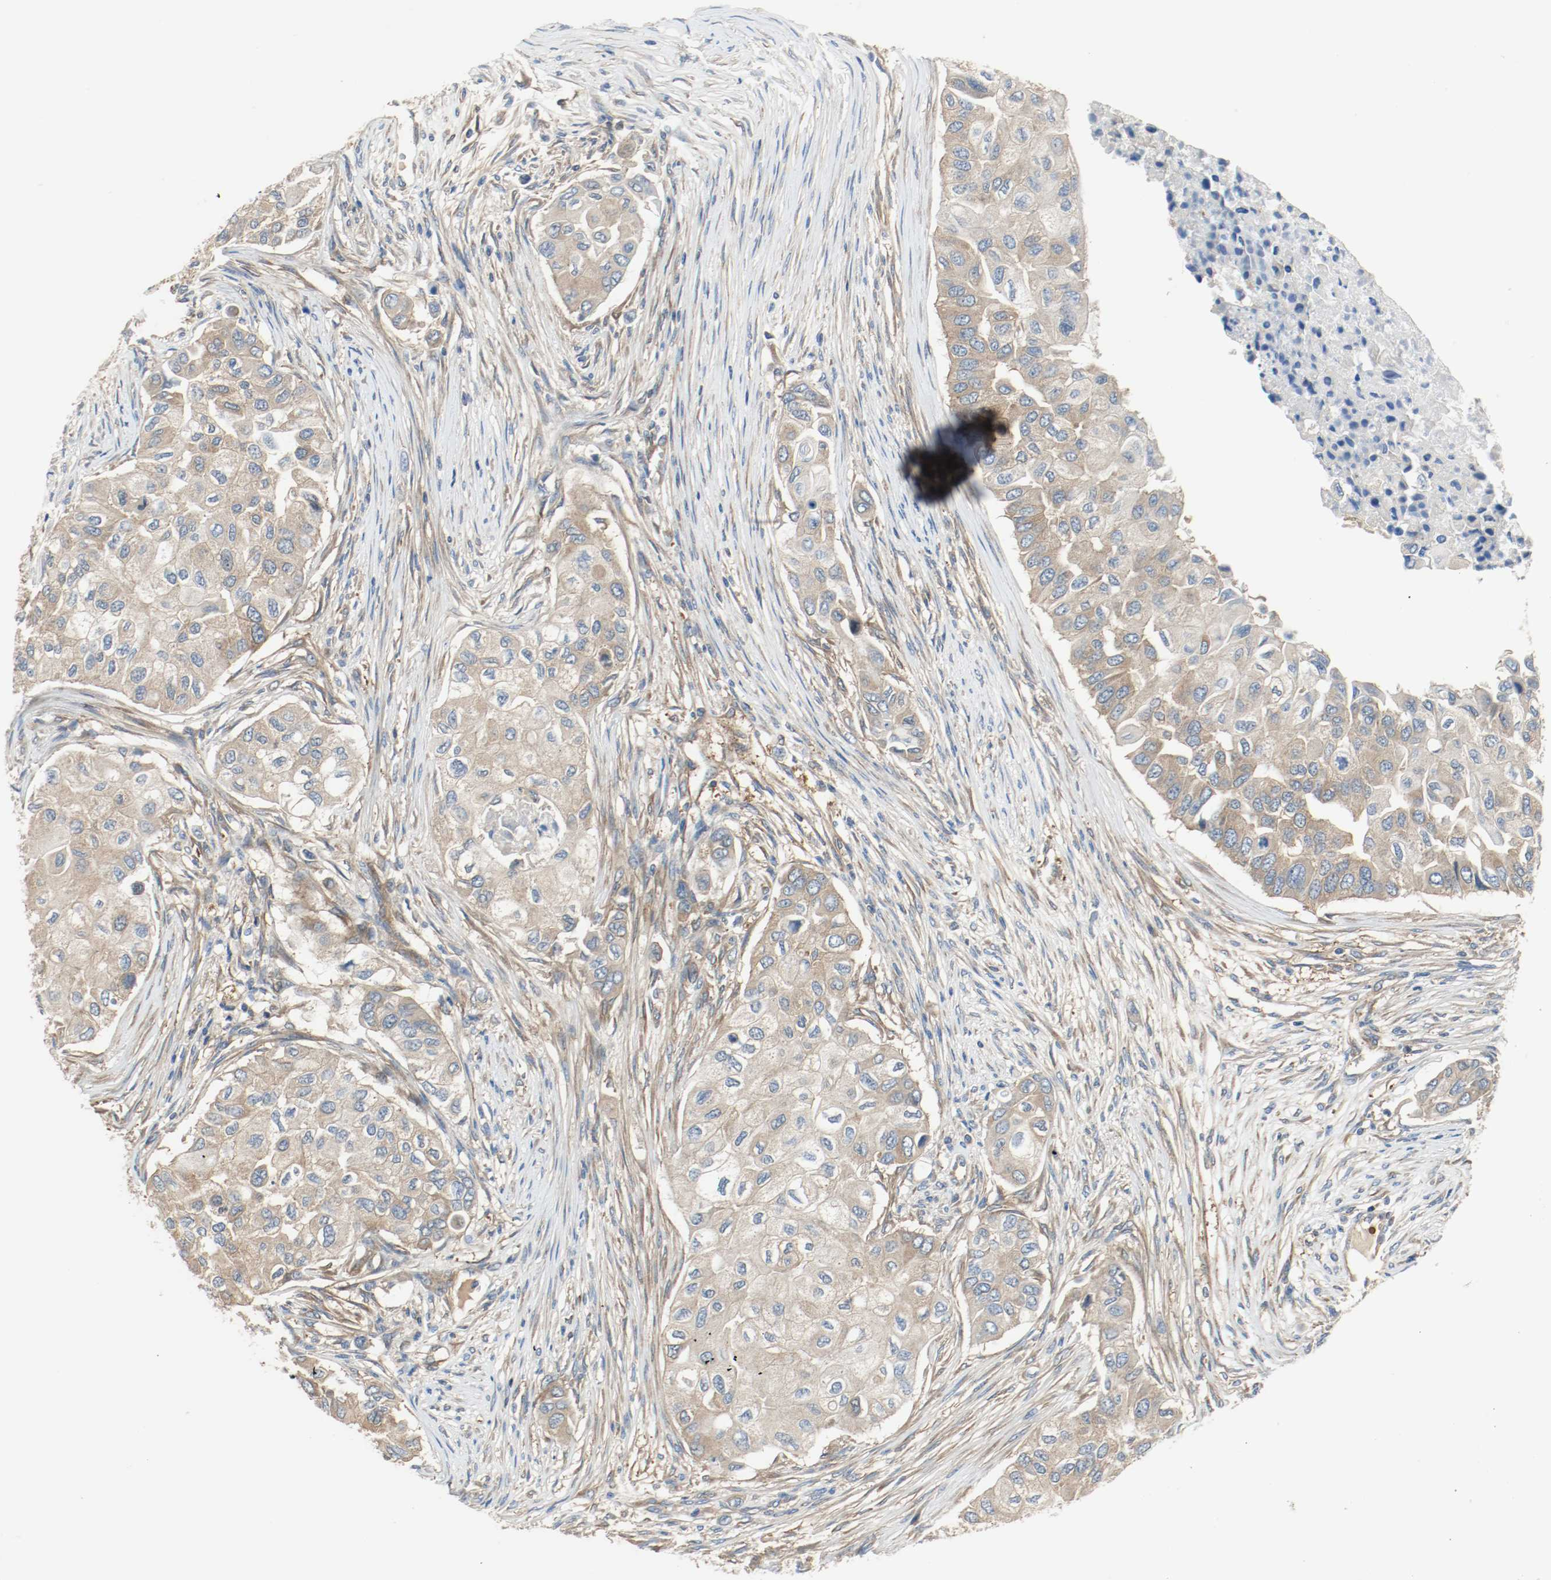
{"staining": {"intensity": "moderate", "quantity": ">75%", "location": "cytoplasmic/membranous"}, "tissue": "breast cancer", "cell_type": "Tumor cells", "image_type": "cancer", "snomed": [{"axis": "morphology", "description": "Normal tissue, NOS"}, {"axis": "morphology", "description": "Duct carcinoma"}, {"axis": "topography", "description": "Breast"}], "caption": "High-power microscopy captured an immunohistochemistry (IHC) photomicrograph of breast invasive ductal carcinoma, revealing moderate cytoplasmic/membranous expression in about >75% of tumor cells.", "gene": "HGS", "patient": {"sex": "female", "age": 49}}